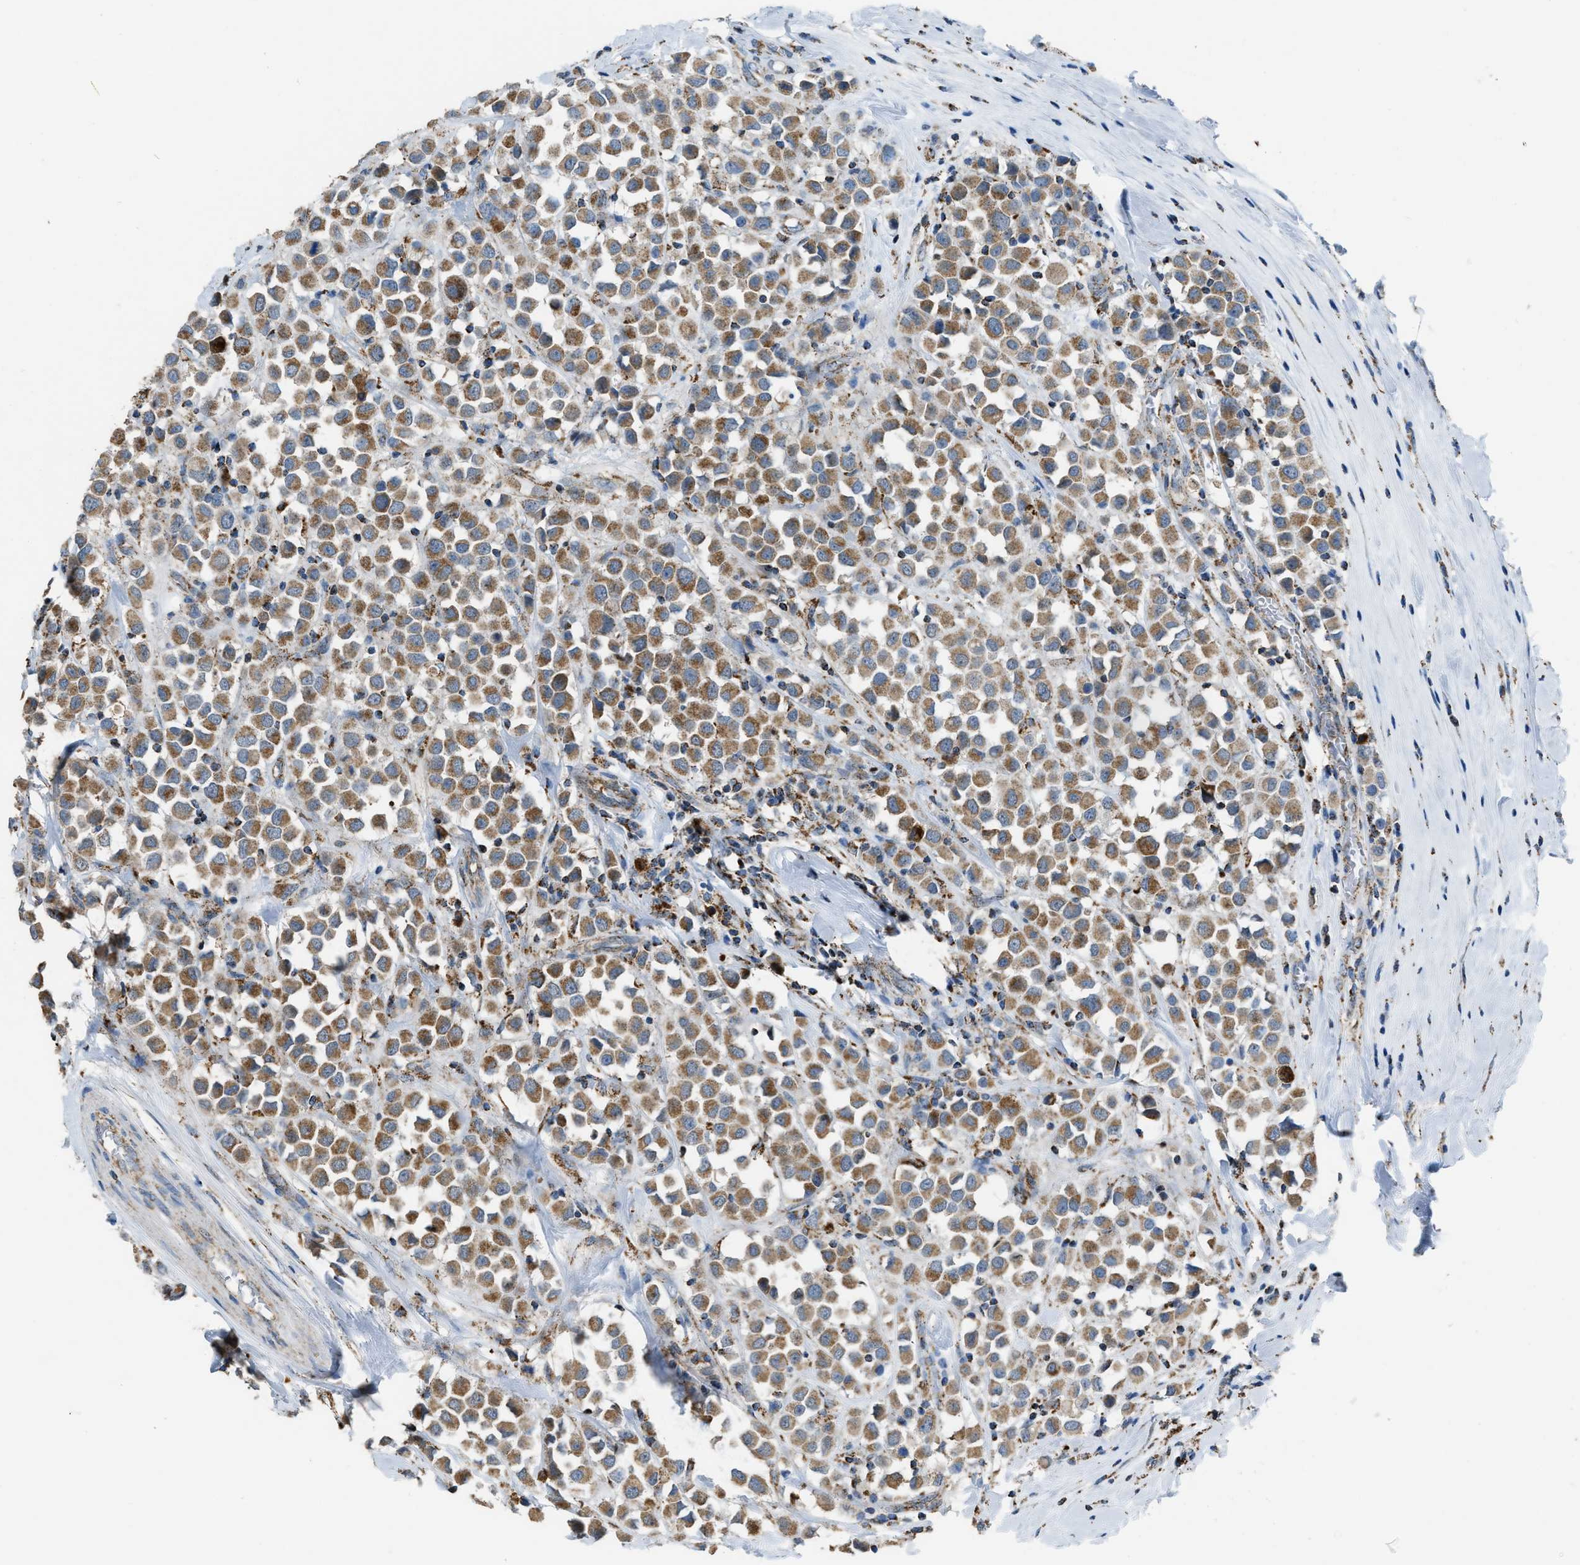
{"staining": {"intensity": "moderate", "quantity": ">75%", "location": "cytoplasmic/membranous"}, "tissue": "breast cancer", "cell_type": "Tumor cells", "image_type": "cancer", "snomed": [{"axis": "morphology", "description": "Duct carcinoma"}, {"axis": "topography", "description": "Breast"}], "caption": "Human invasive ductal carcinoma (breast) stained with a protein marker demonstrates moderate staining in tumor cells.", "gene": "ETFB", "patient": {"sex": "female", "age": 61}}